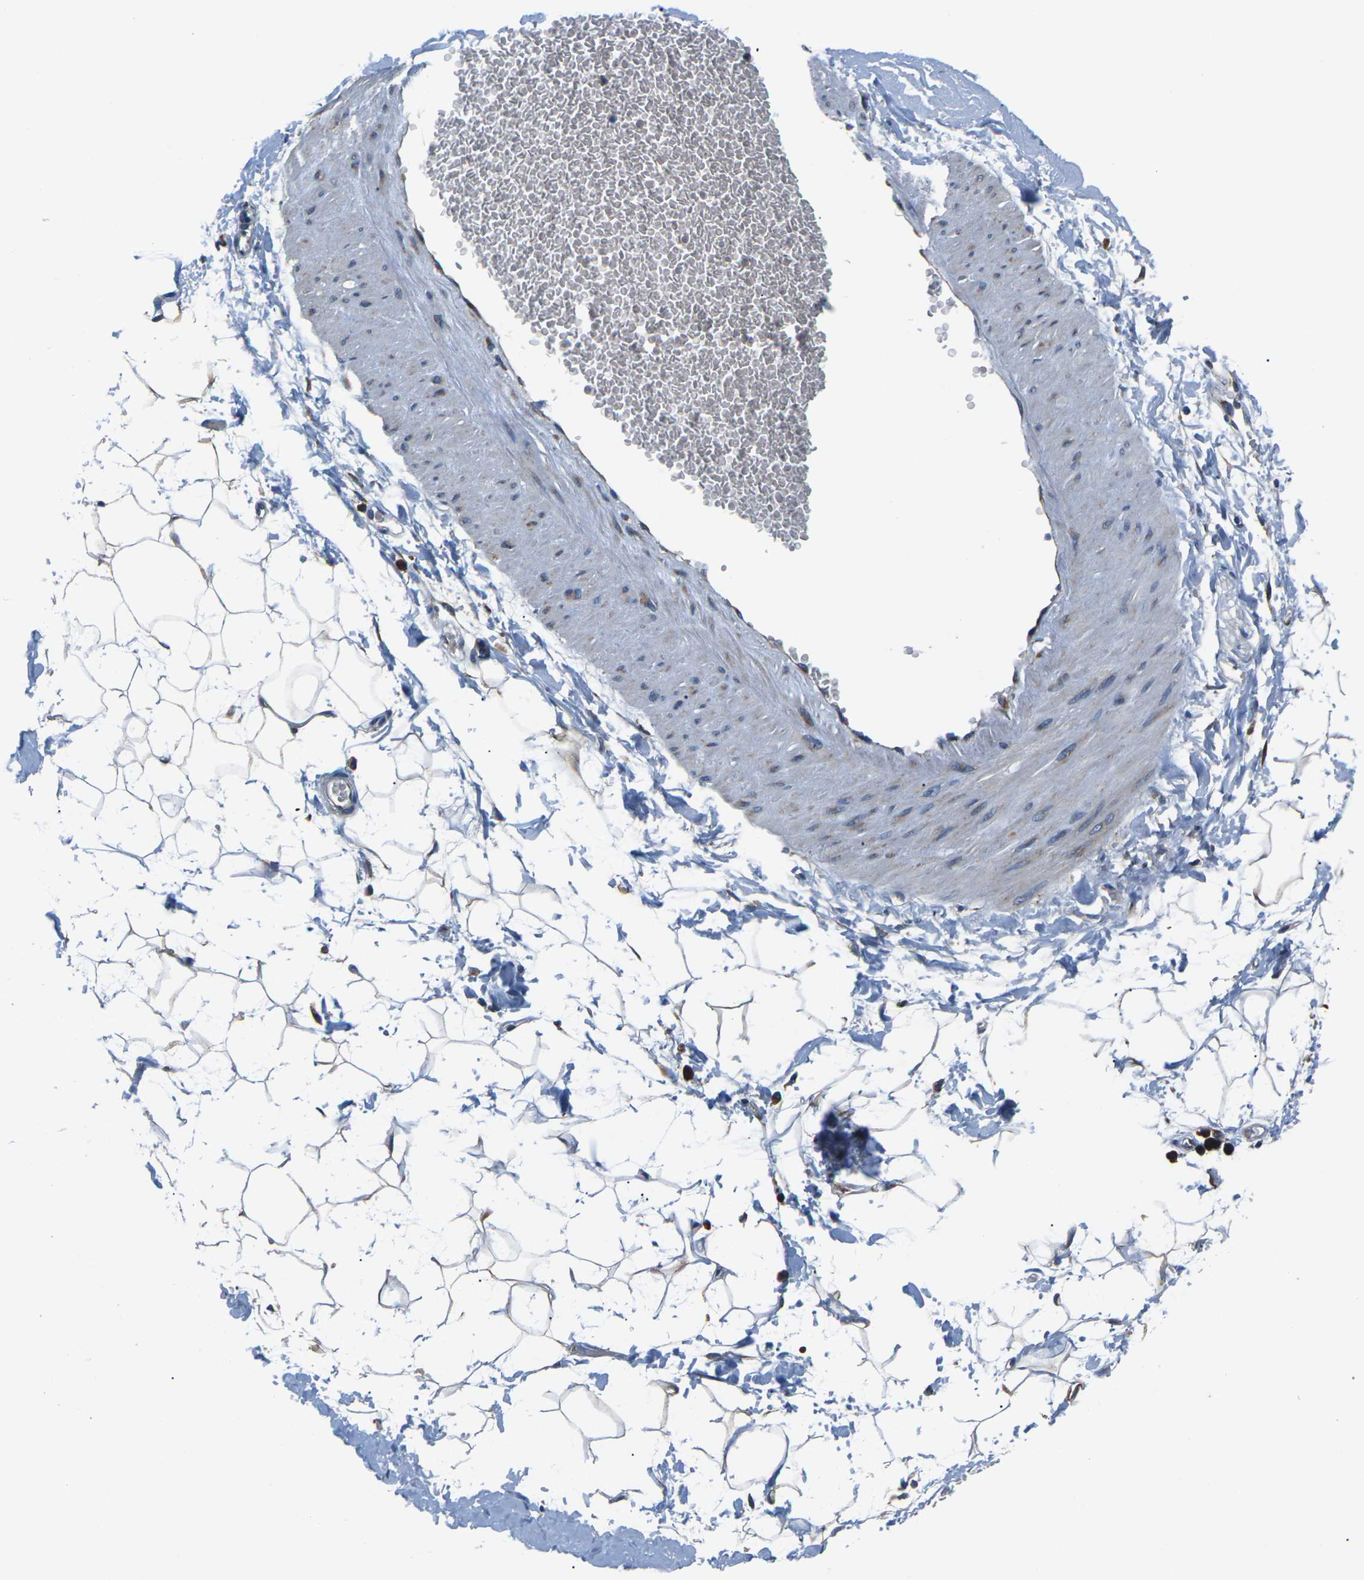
{"staining": {"intensity": "moderate", "quantity": "25%-75%", "location": "cytoplasmic/membranous"}, "tissue": "adipose tissue", "cell_type": "Adipocytes", "image_type": "normal", "snomed": [{"axis": "morphology", "description": "Normal tissue, NOS"}, {"axis": "topography", "description": "Soft tissue"}], "caption": "Adipose tissue stained for a protein (brown) reveals moderate cytoplasmic/membranous positive expression in approximately 25%-75% of adipocytes.", "gene": "GABRP", "patient": {"sex": "male", "age": 72}}